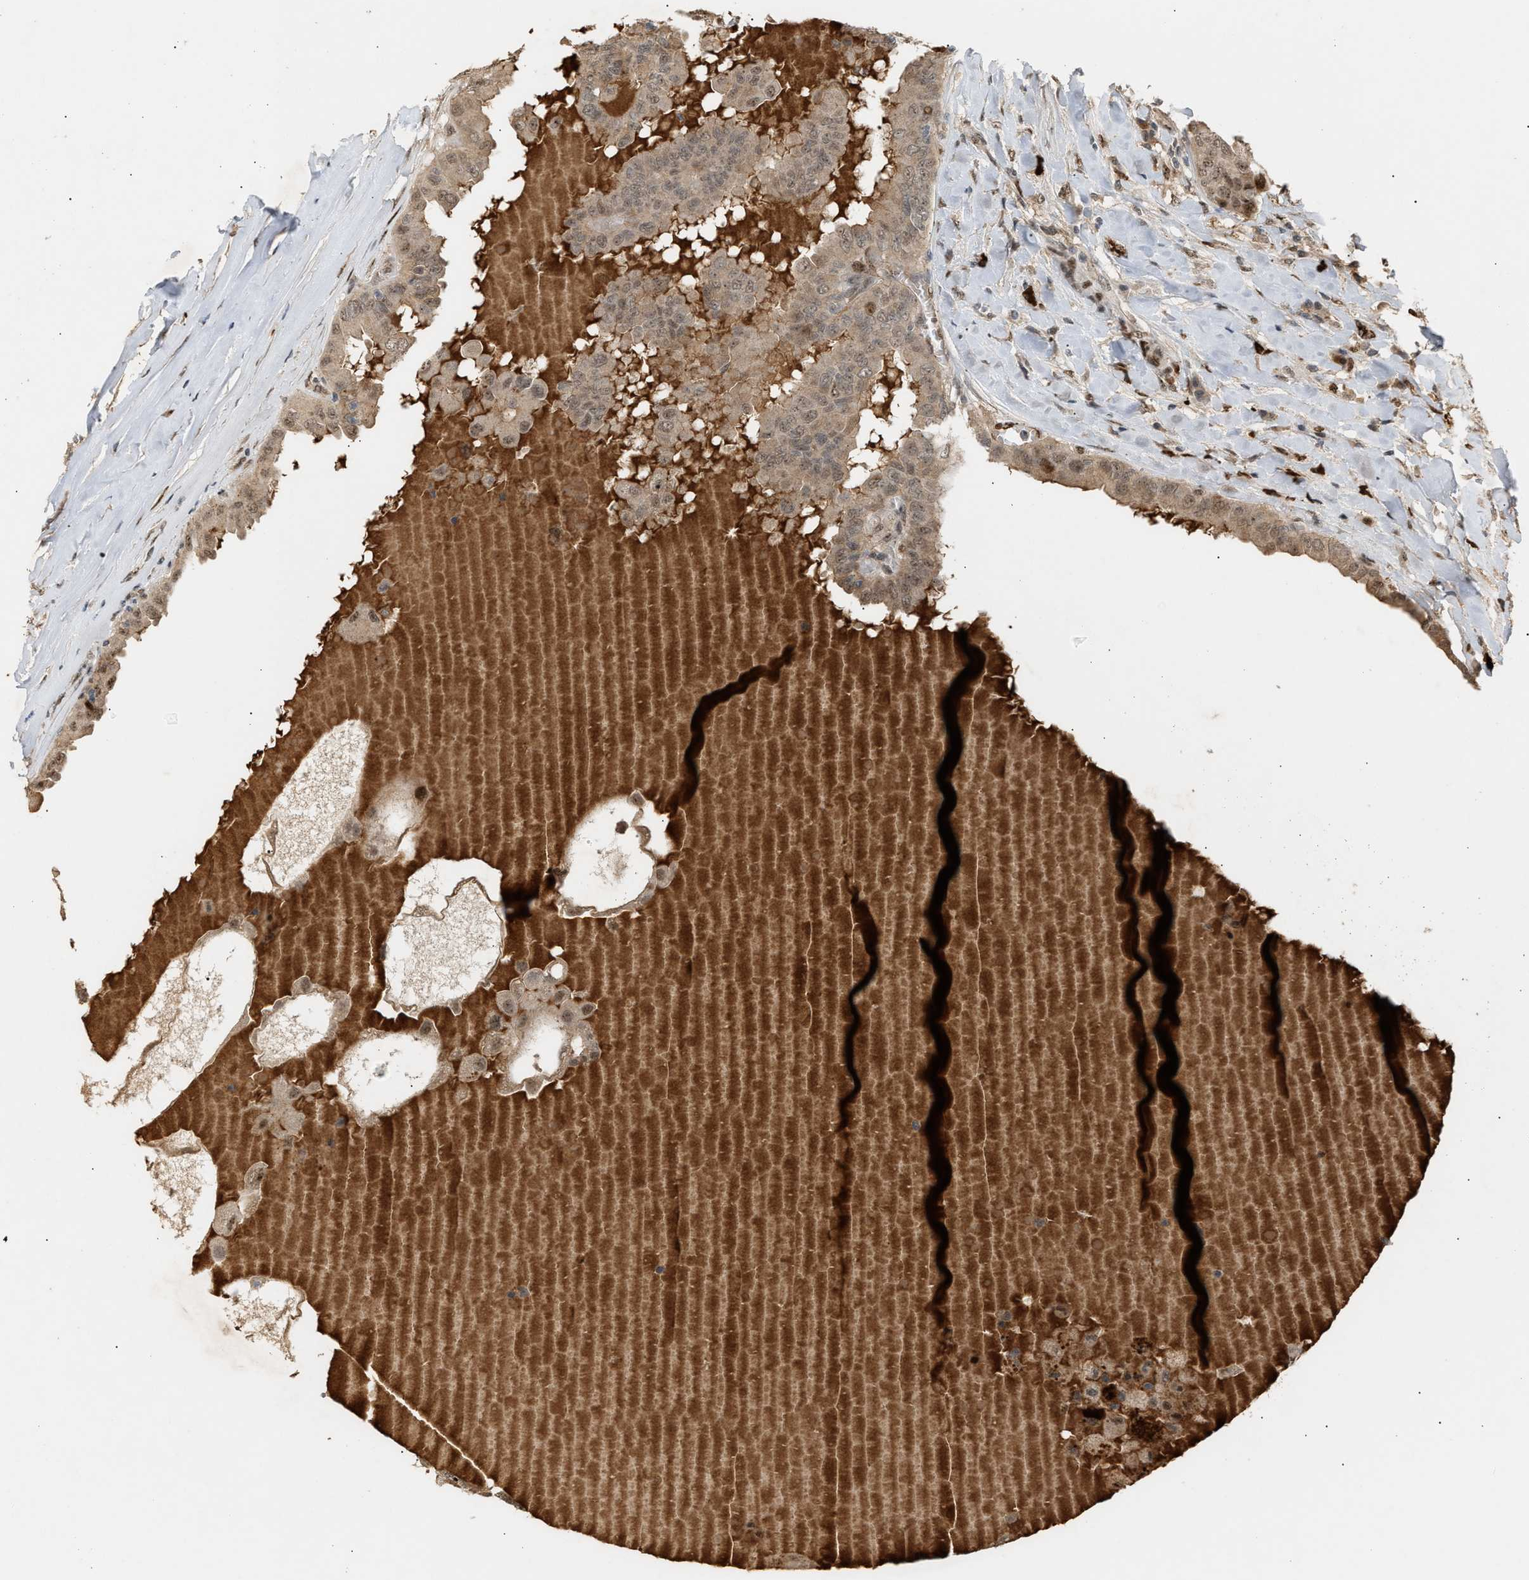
{"staining": {"intensity": "weak", "quantity": ">75%", "location": "cytoplasmic/membranous,nuclear"}, "tissue": "thyroid cancer", "cell_type": "Tumor cells", "image_type": "cancer", "snomed": [{"axis": "morphology", "description": "Papillary adenocarcinoma, NOS"}, {"axis": "topography", "description": "Thyroid gland"}], "caption": "Protein staining displays weak cytoplasmic/membranous and nuclear positivity in approximately >75% of tumor cells in papillary adenocarcinoma (thyroid).", "gene": "ZFAND5", "patient": {"sex": "male", "age": 33}}